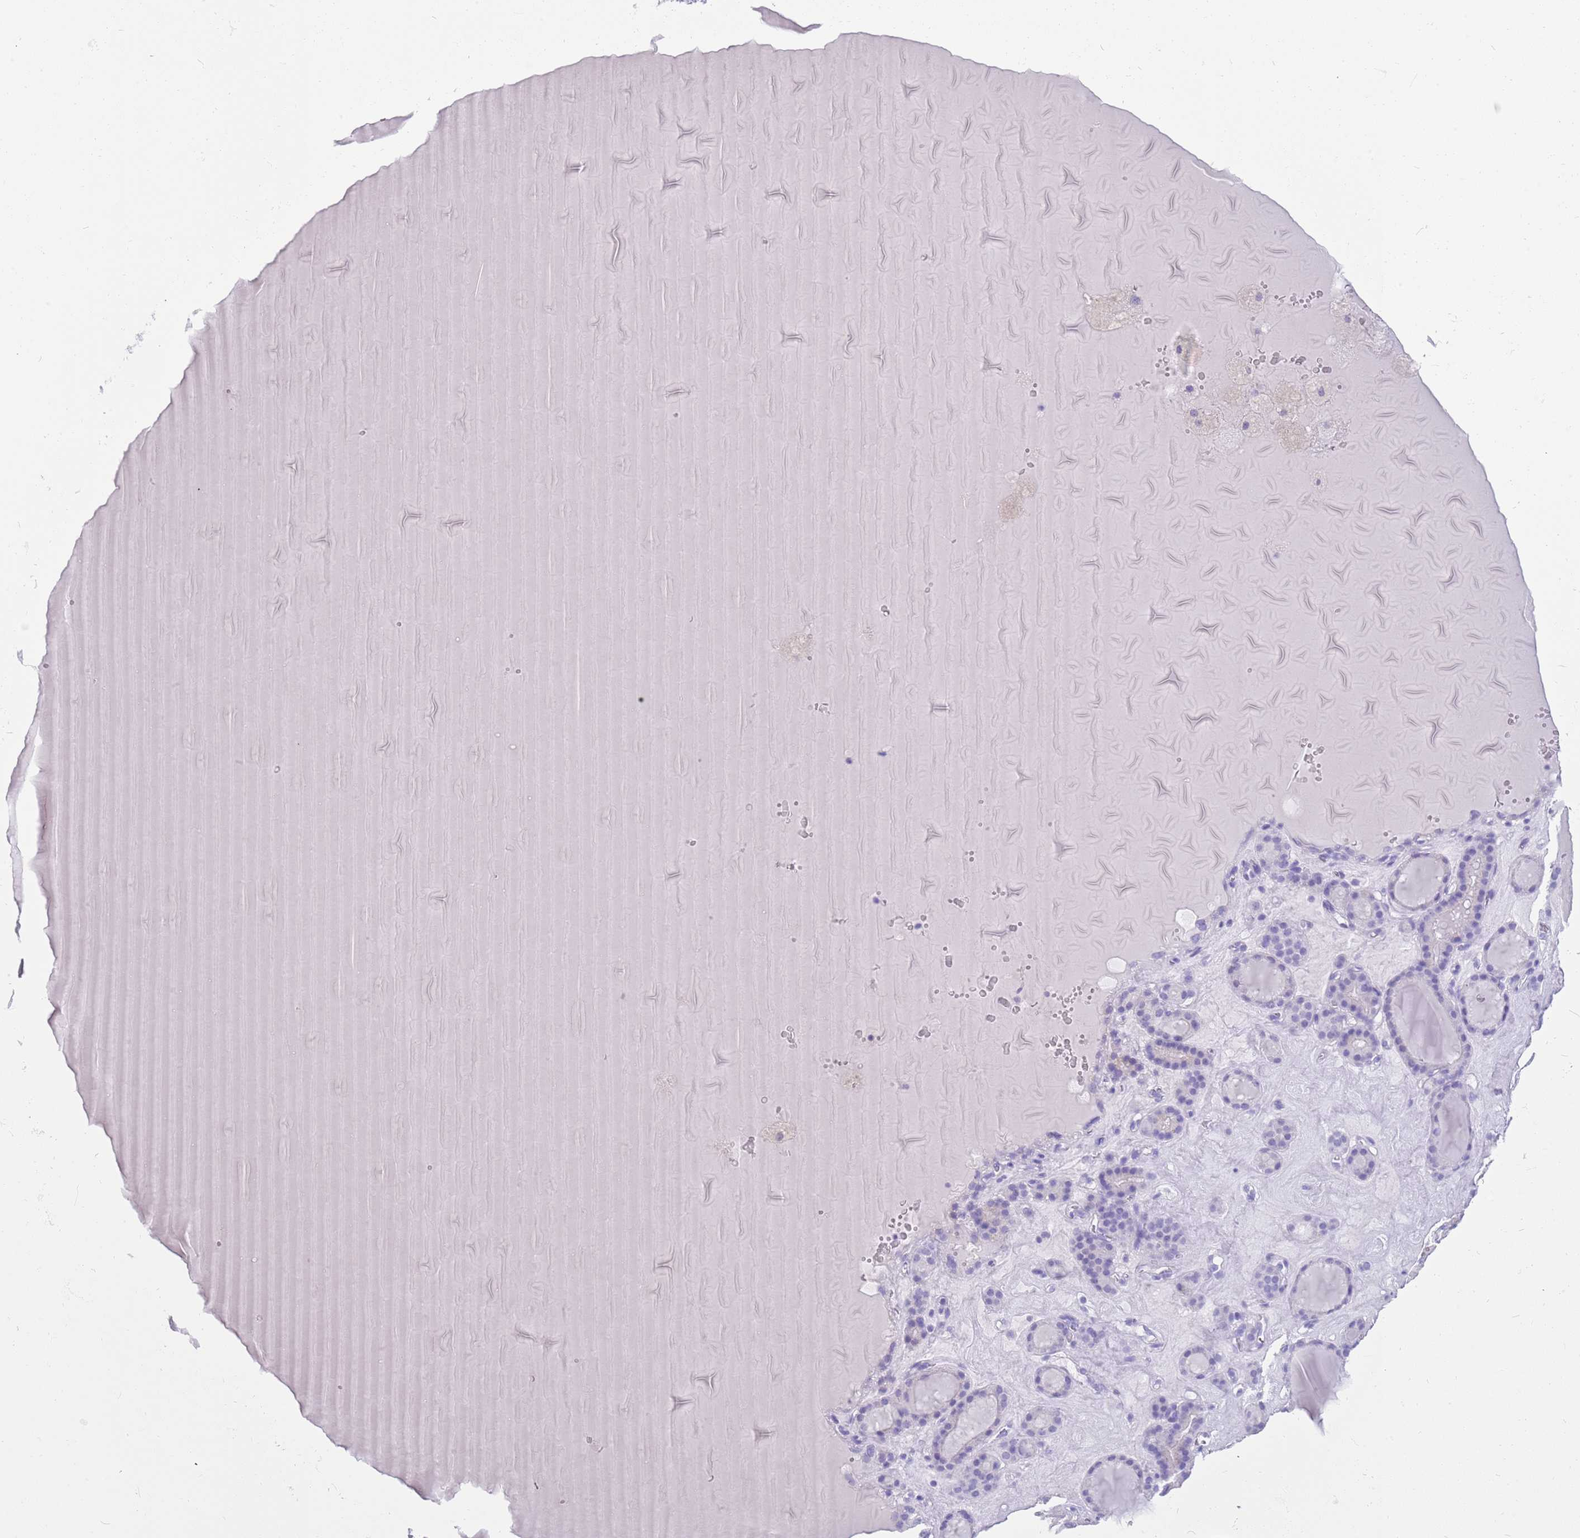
{"staining": {"intensity": "negative", "quantity": "none", "location": "none"}, "tissue": "thyroid gland", "cell_type": "Glandular cells", "image_type": "normal", "snomed": [{"axis": "morphology", "description": "Normal tissue, NOS"}, {"axis": "topography", "description": "Thyroid gland"}], "caption": "High power microscopy photomicrograph of an IHC histopathology image of unremarkable thyroid gland, revealing no significant expression in glandular cells. Nuclei are stained in blue.", "gene": "ENSG00000271254", "patient": {"sex": "female", "age": 22}}